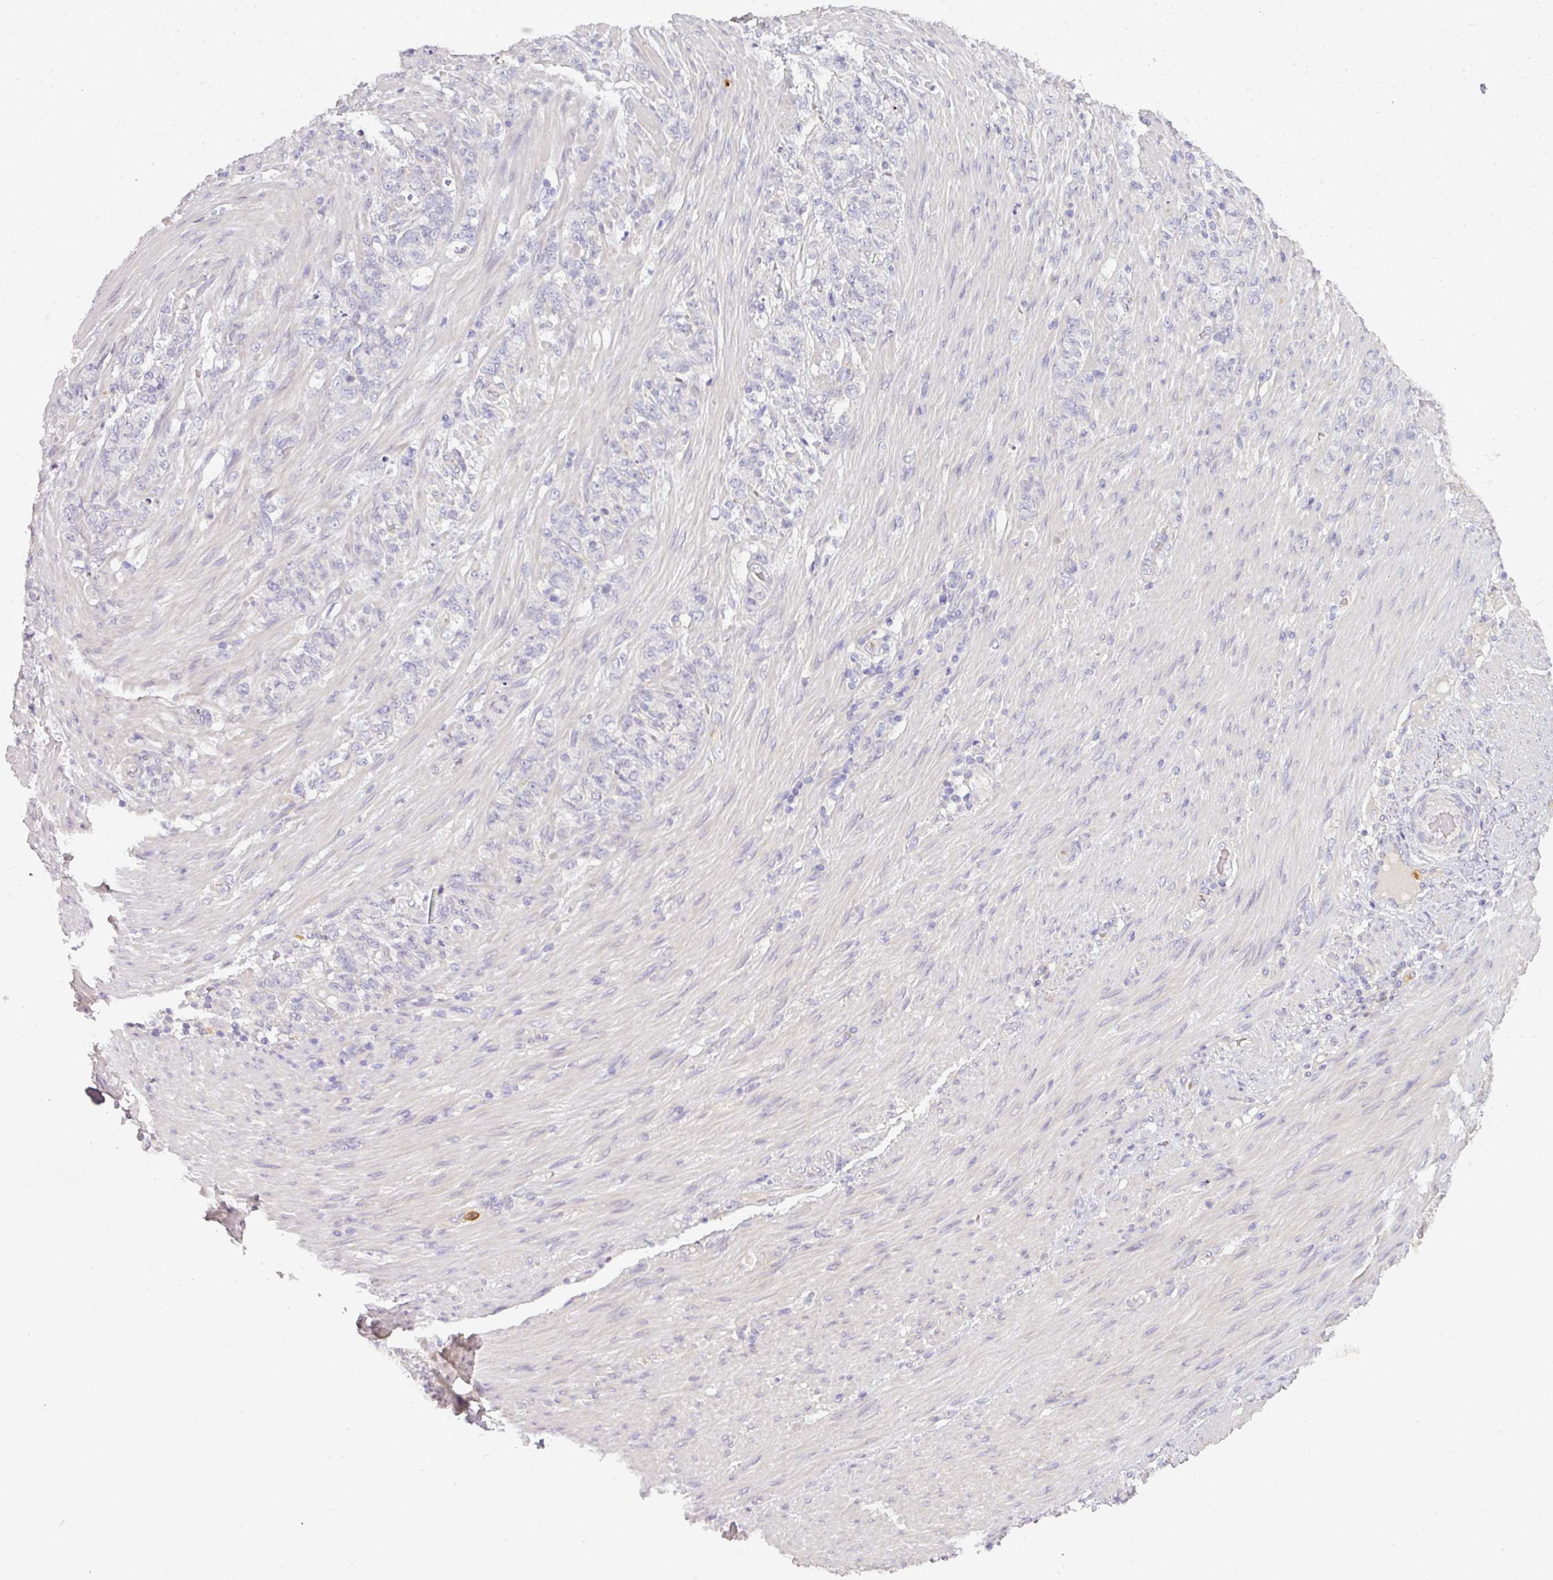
{"staining": {"intensity": "negative", "quantity": "none", "location": "none"}, "tissue": "stomach cancer", "cell_type": "Tumor cells", "image_type": "cancer", "snomed": [{"axis": "morphology", "description": "Adenocarcinoma, NOS"}, {"axis": "topography", "description": "Stomach"}], "caption": "High power microscopy histopathology image of an immunohistochemistry (IHC) photomicrograph of stomach cancer (adenocarcinoma), revealing no significant expression in tumor cells.", "gene": "HHEX", "patient": {"sex": "female", "age": 79}}